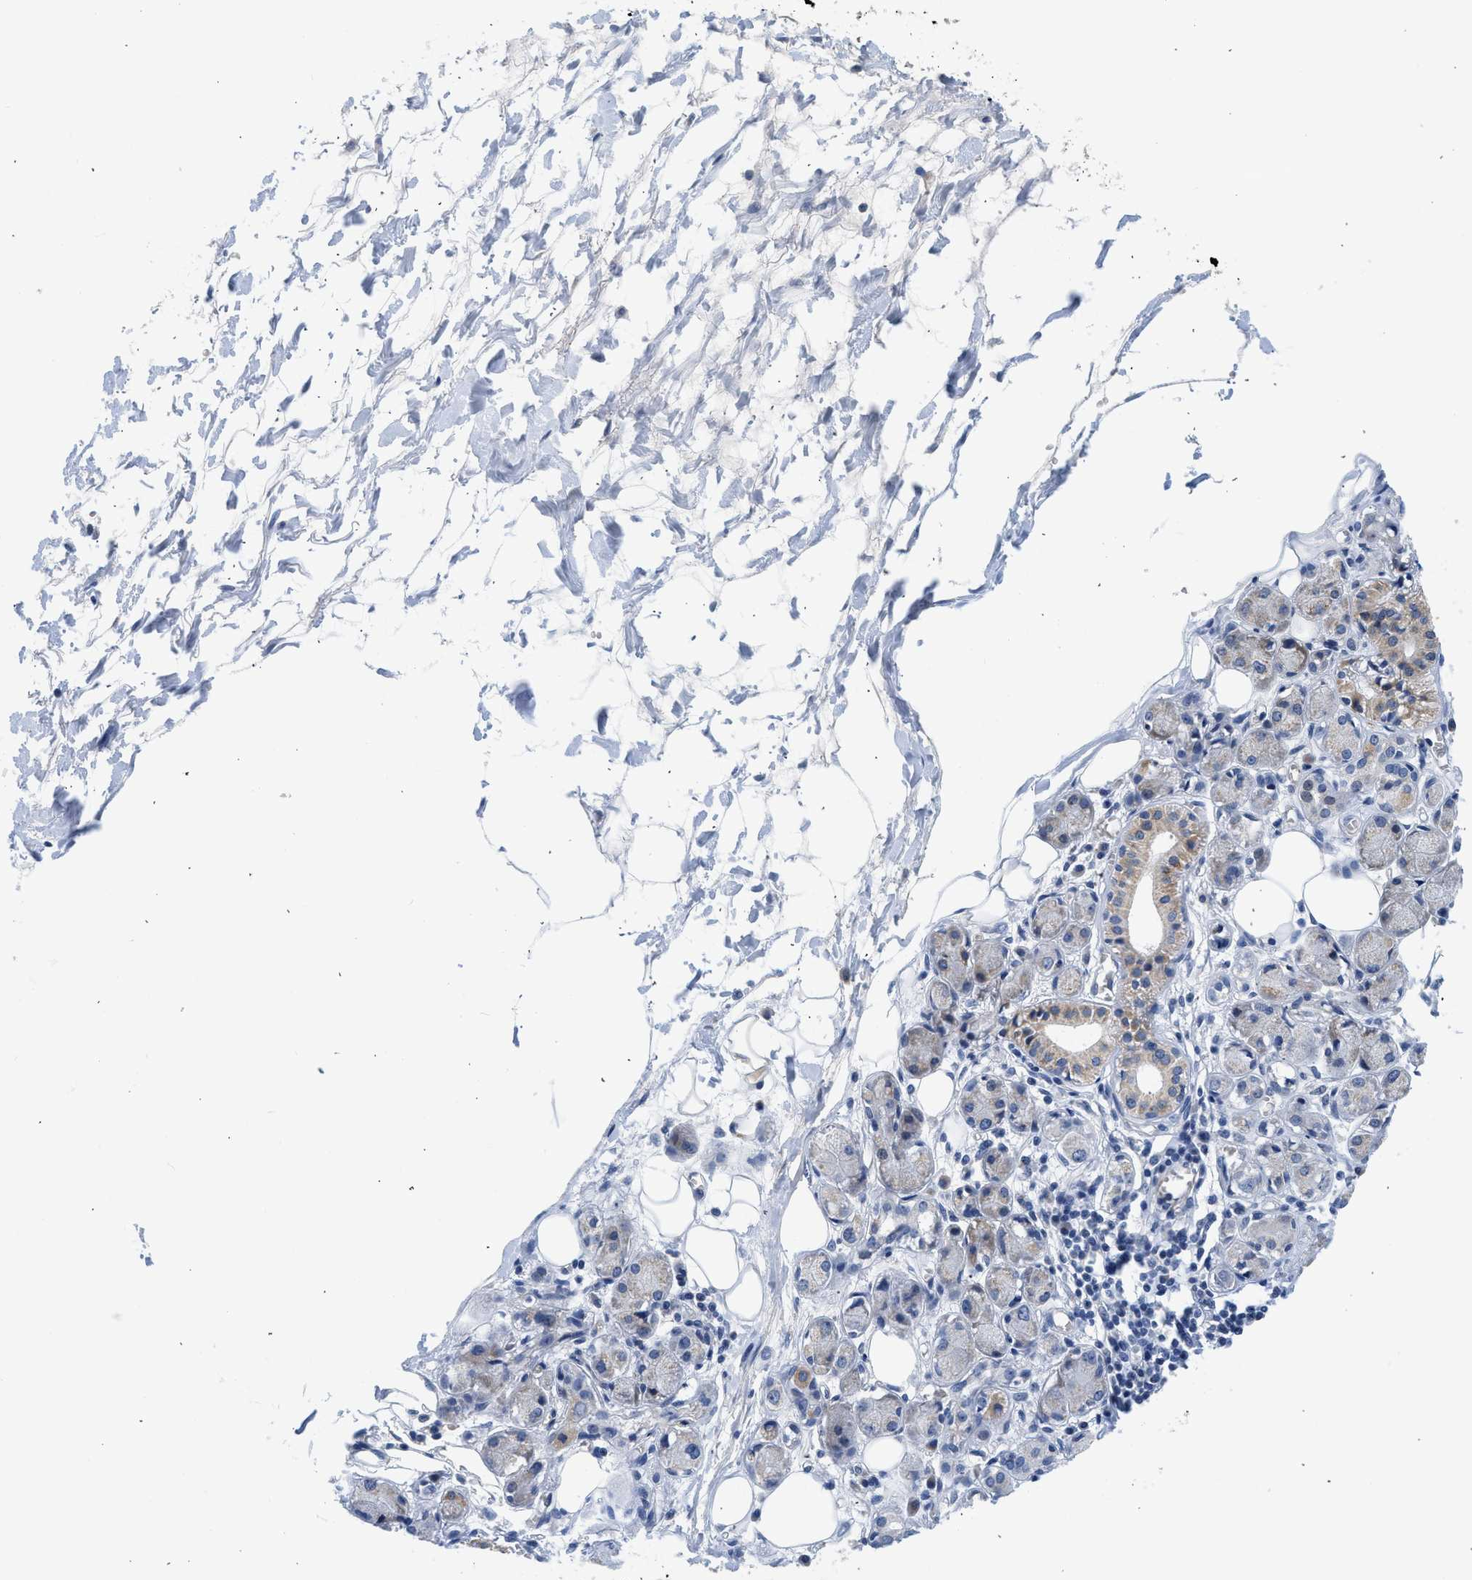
{"staining": {"intensity": "negative", "quantity": "none", "location": "none"}, "tissue": "adipose tissue", "cell_type": "Adipocytes", "image_type": "normal", "snomed": [{"axis": "morphology", "description": "Normal tissue, NOS"}, {"axis": "morphology", "description": "Inflammation, NOS"}, {"axis": "topography", "description": "Vascular tissue"}, {"axis": "topography", "description": "Salivary gland"}], "caption": "Immunohistochemical staining of normal human adipose tissue displays no significant expression in adipocytes.", "gene": "PIM1", "patient": {"sex": "female", "age": 75}}